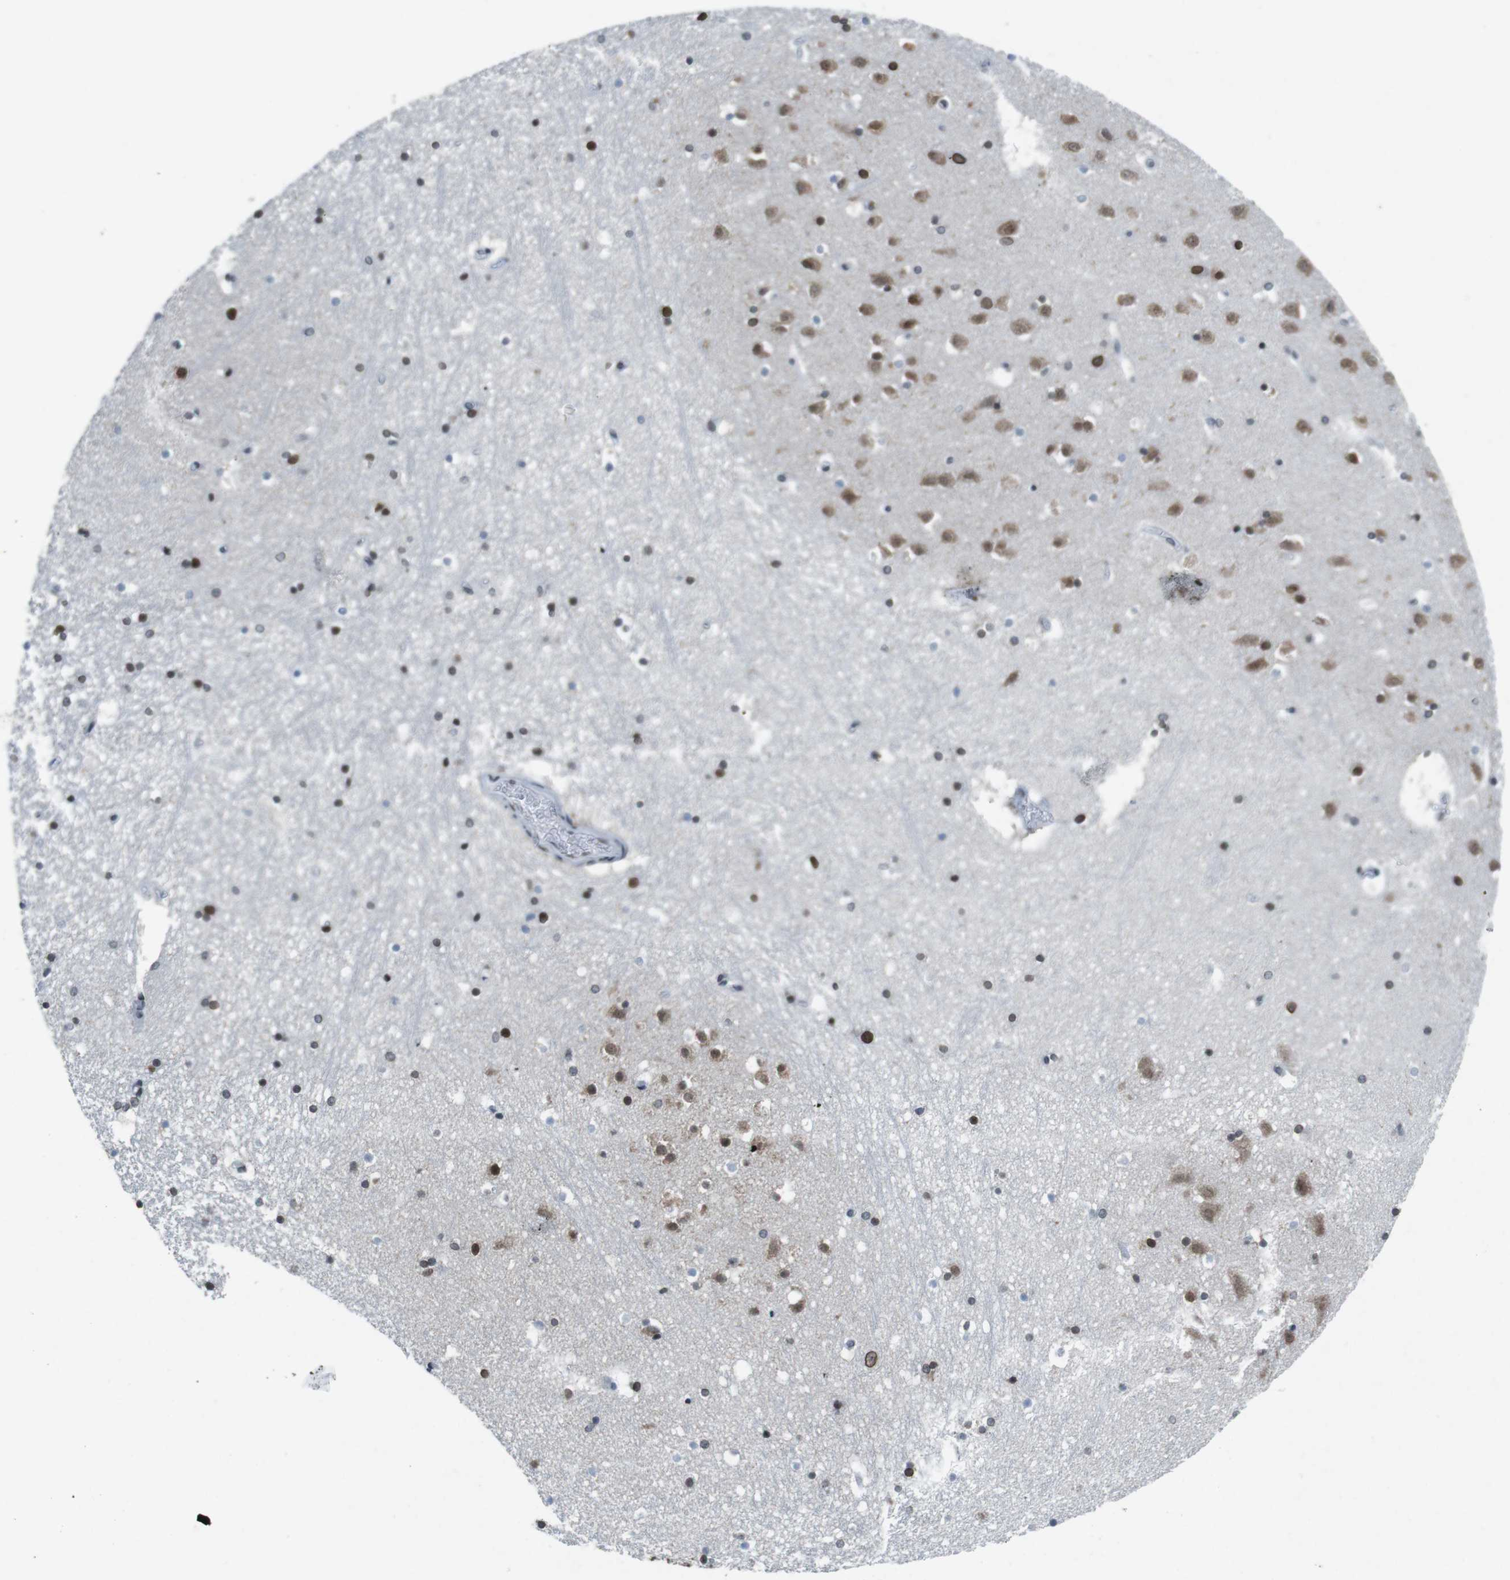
{"staining": {"intensity": "strong", "quantity": "25%-75%", "location": "cytoplasmic/membranous,nuclear"}, "tissue": "hippocampus", "cell_type": "Glial cells", "image_type": "normal", "snomed": [{"axis": "morphology", "description": "Normal tissue, NOS"}, {"axis": "topography", "description": "Hippocampus"}], "caption": "This photomicrograph demonstrates IHC staining of normal human hippocampus, with high strong cytoplasmic/membranous,nuclear staining in about 25%-75% of glial cells.", "gene": "MAD1L1", "patient": {"sex": "male", "age": 45}}